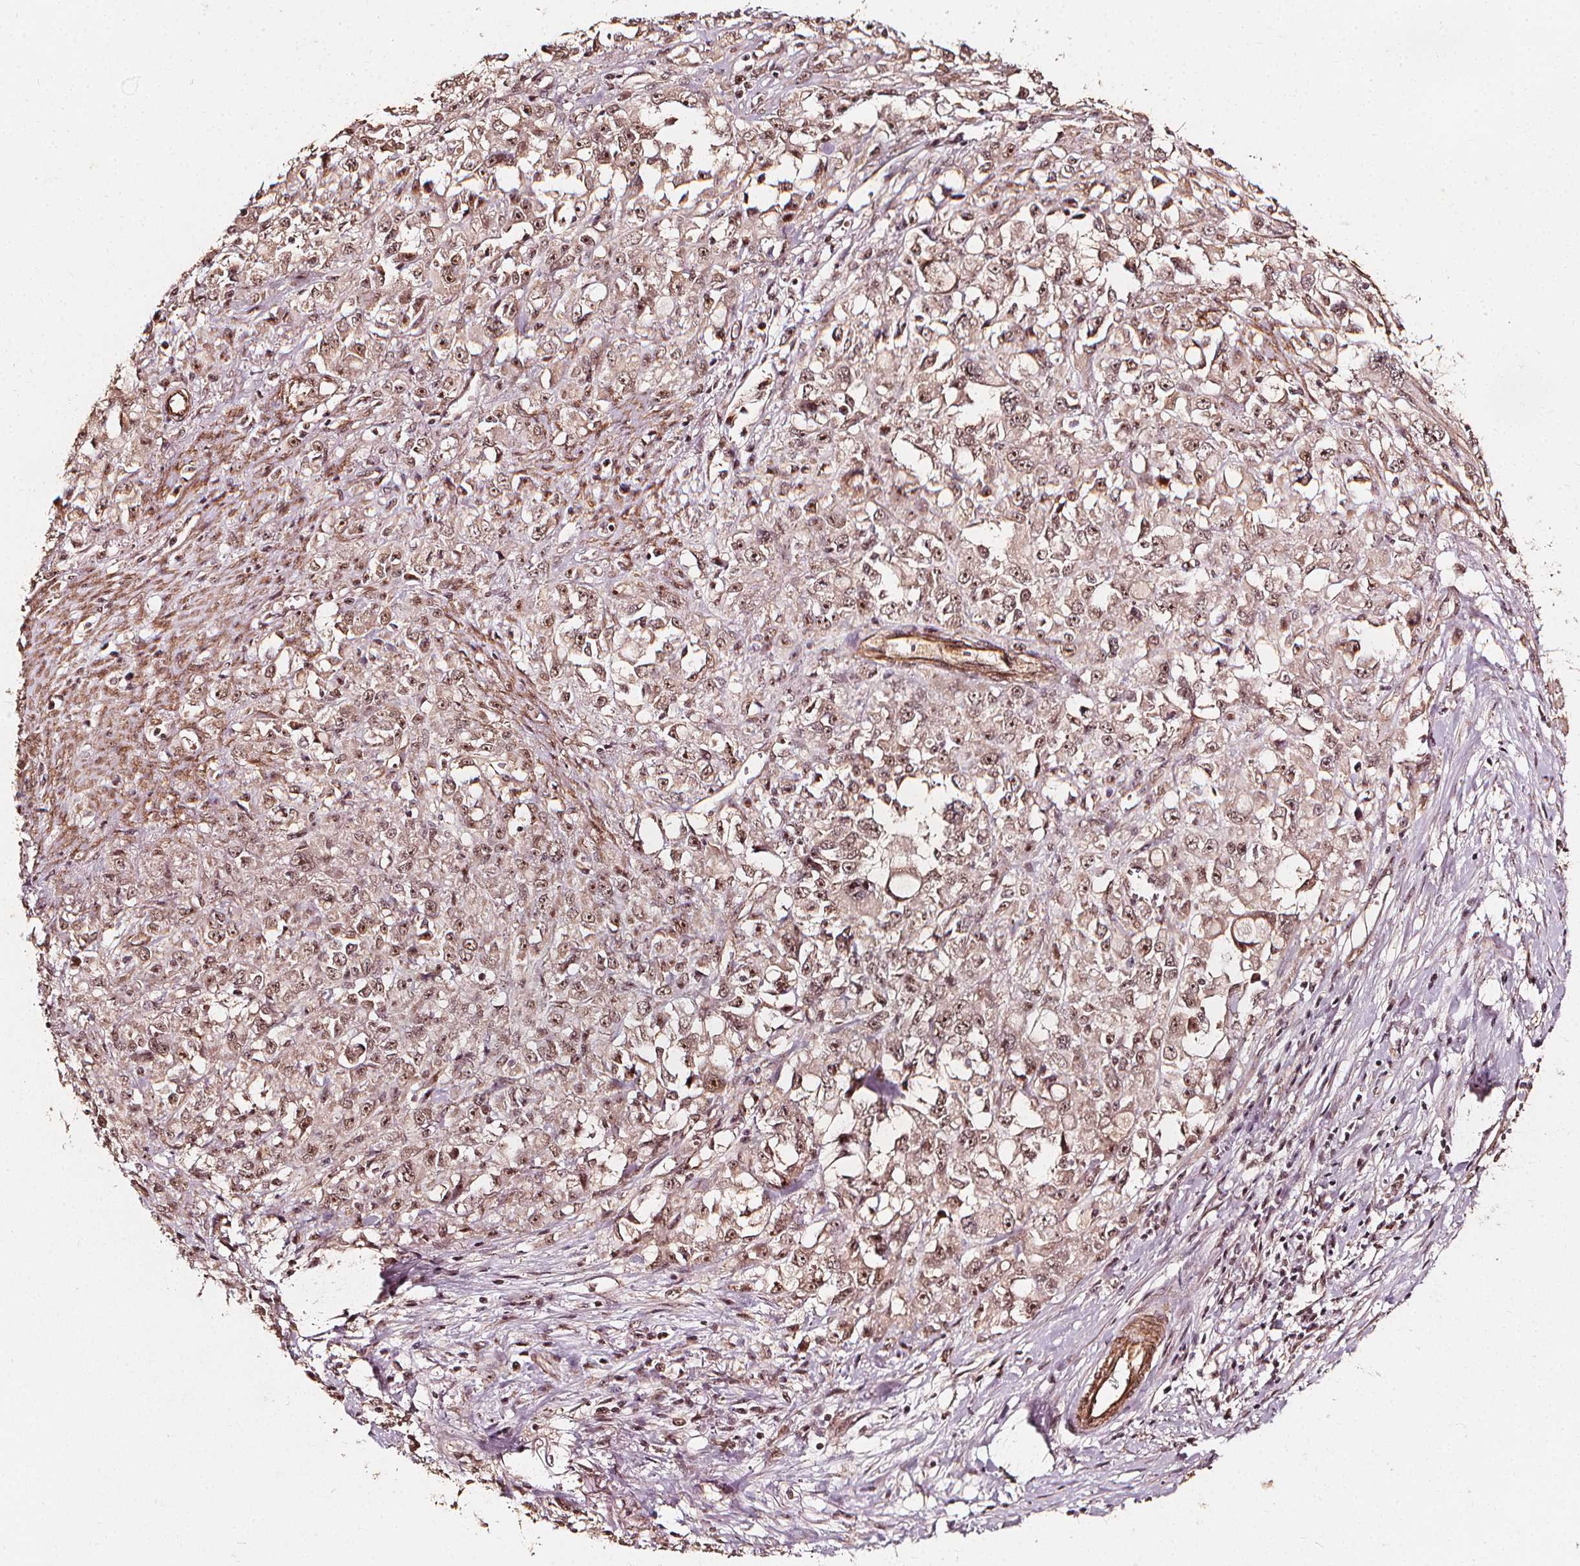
{"staining": {"intensity": "moderate", "quantity": ">75%", "location": "nuclear"}, "tissue": "stomach cancer", "cell_type": "Tumor cells", "image_type": "cancer", "snomed": [{"axis": "morphology", "description": "Adenocarcinoma, NOS"}, {"axis": "topography", "description": "Stomach"}], "caption": "Moderate nuclear protein staining is seen in approximately >75% of tumor cells in stomach cancer (adenocarcinoma).", "gene": "EXOSC9", "patient": {"sex": "female", "age": 76}}